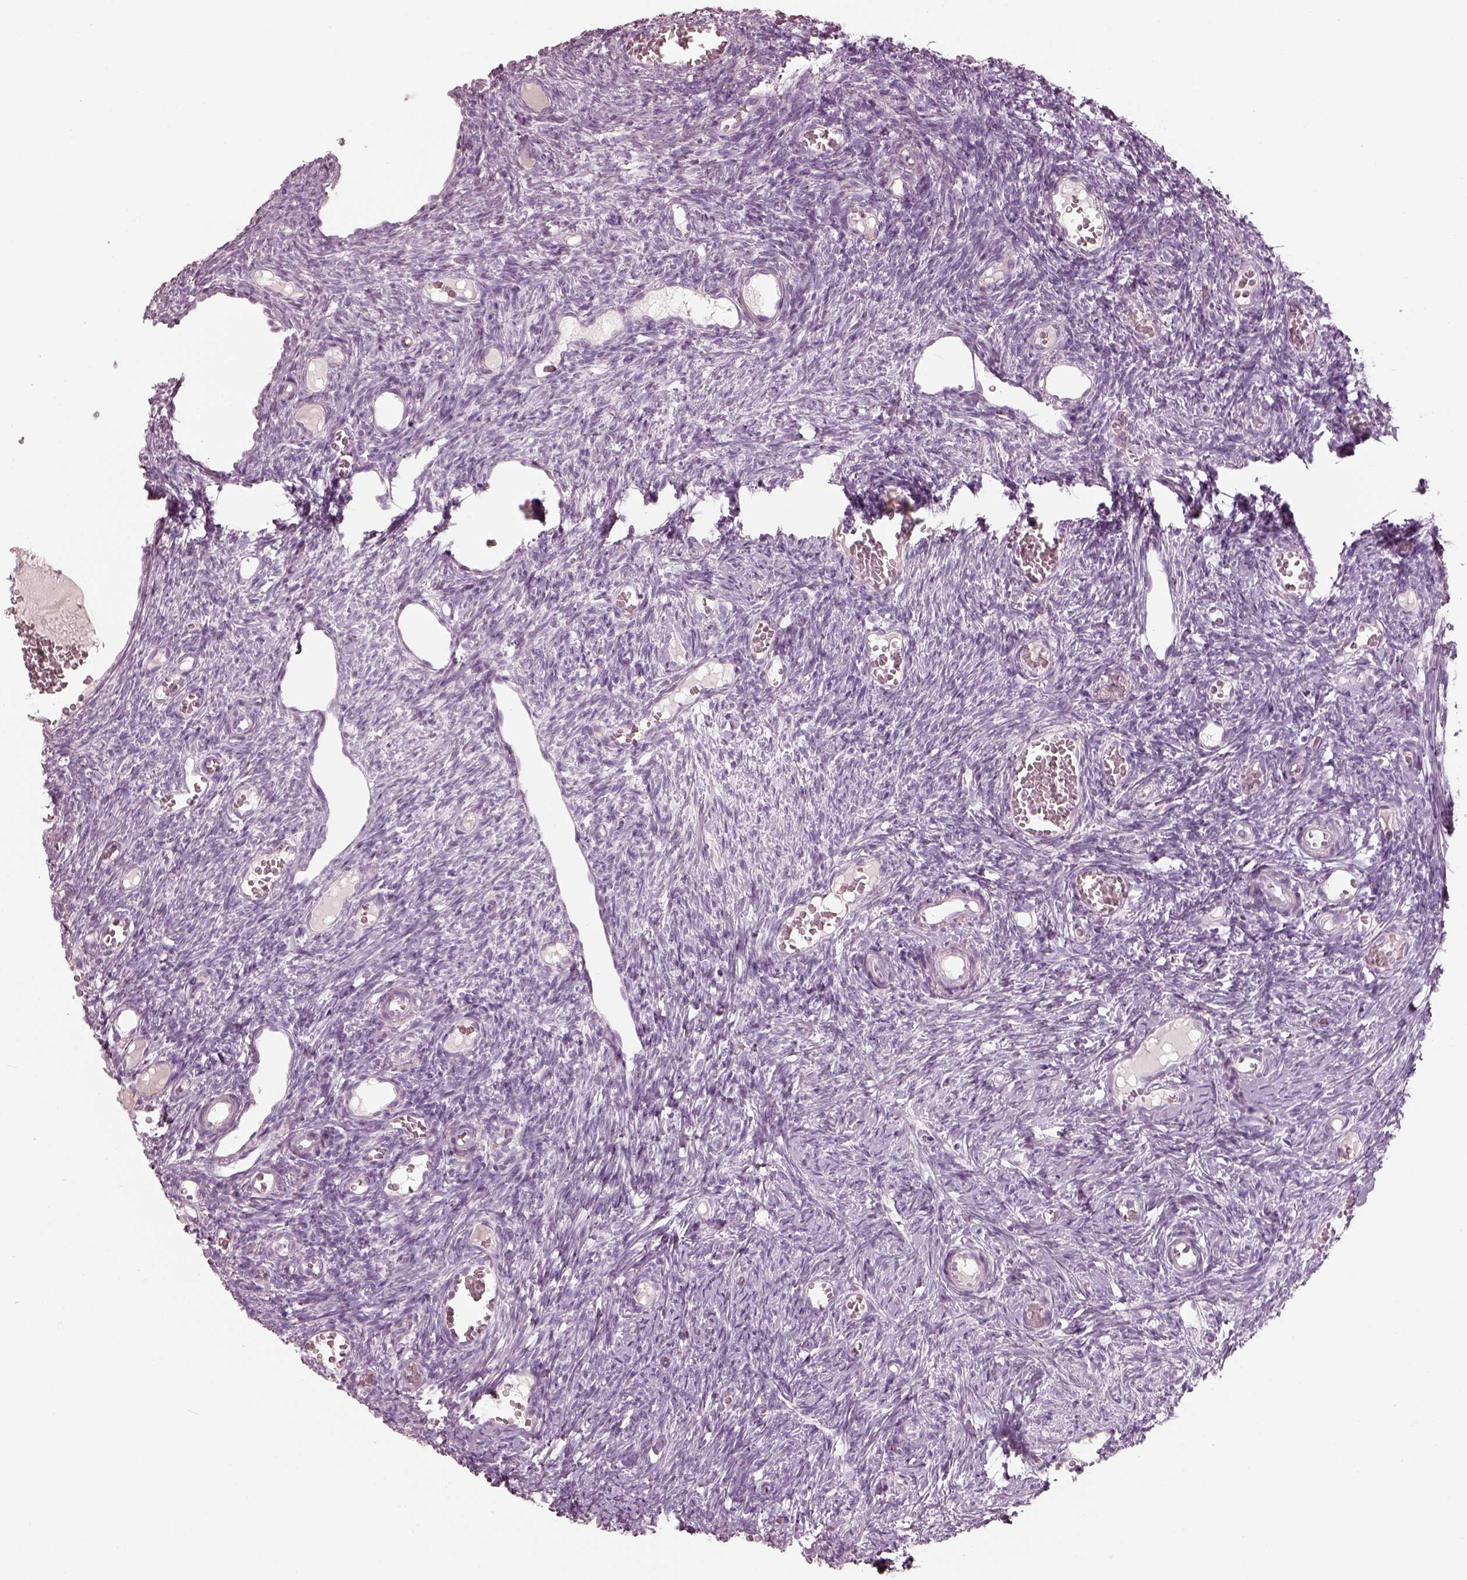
{"staining": {"intensity": "negative", "quantity": "none", "location": "none"}, "tissue": "ovary", "cell_type": "Ovarian stroma cells", "image_type": "normal", "snomed": [{"axis": "morphology", "description": "Normal tissue, NOS"}, {"axis": "topography", "description": "Ovary"}], "caption": "A high-resolution micrograph shows IHC staining of normal ovary, which shows no significant positivity in ovarian stroma cells. (DAB IHC, high magnification).", "gene": "RSPH9", "patient": {"sex": "female", "age": 39}}